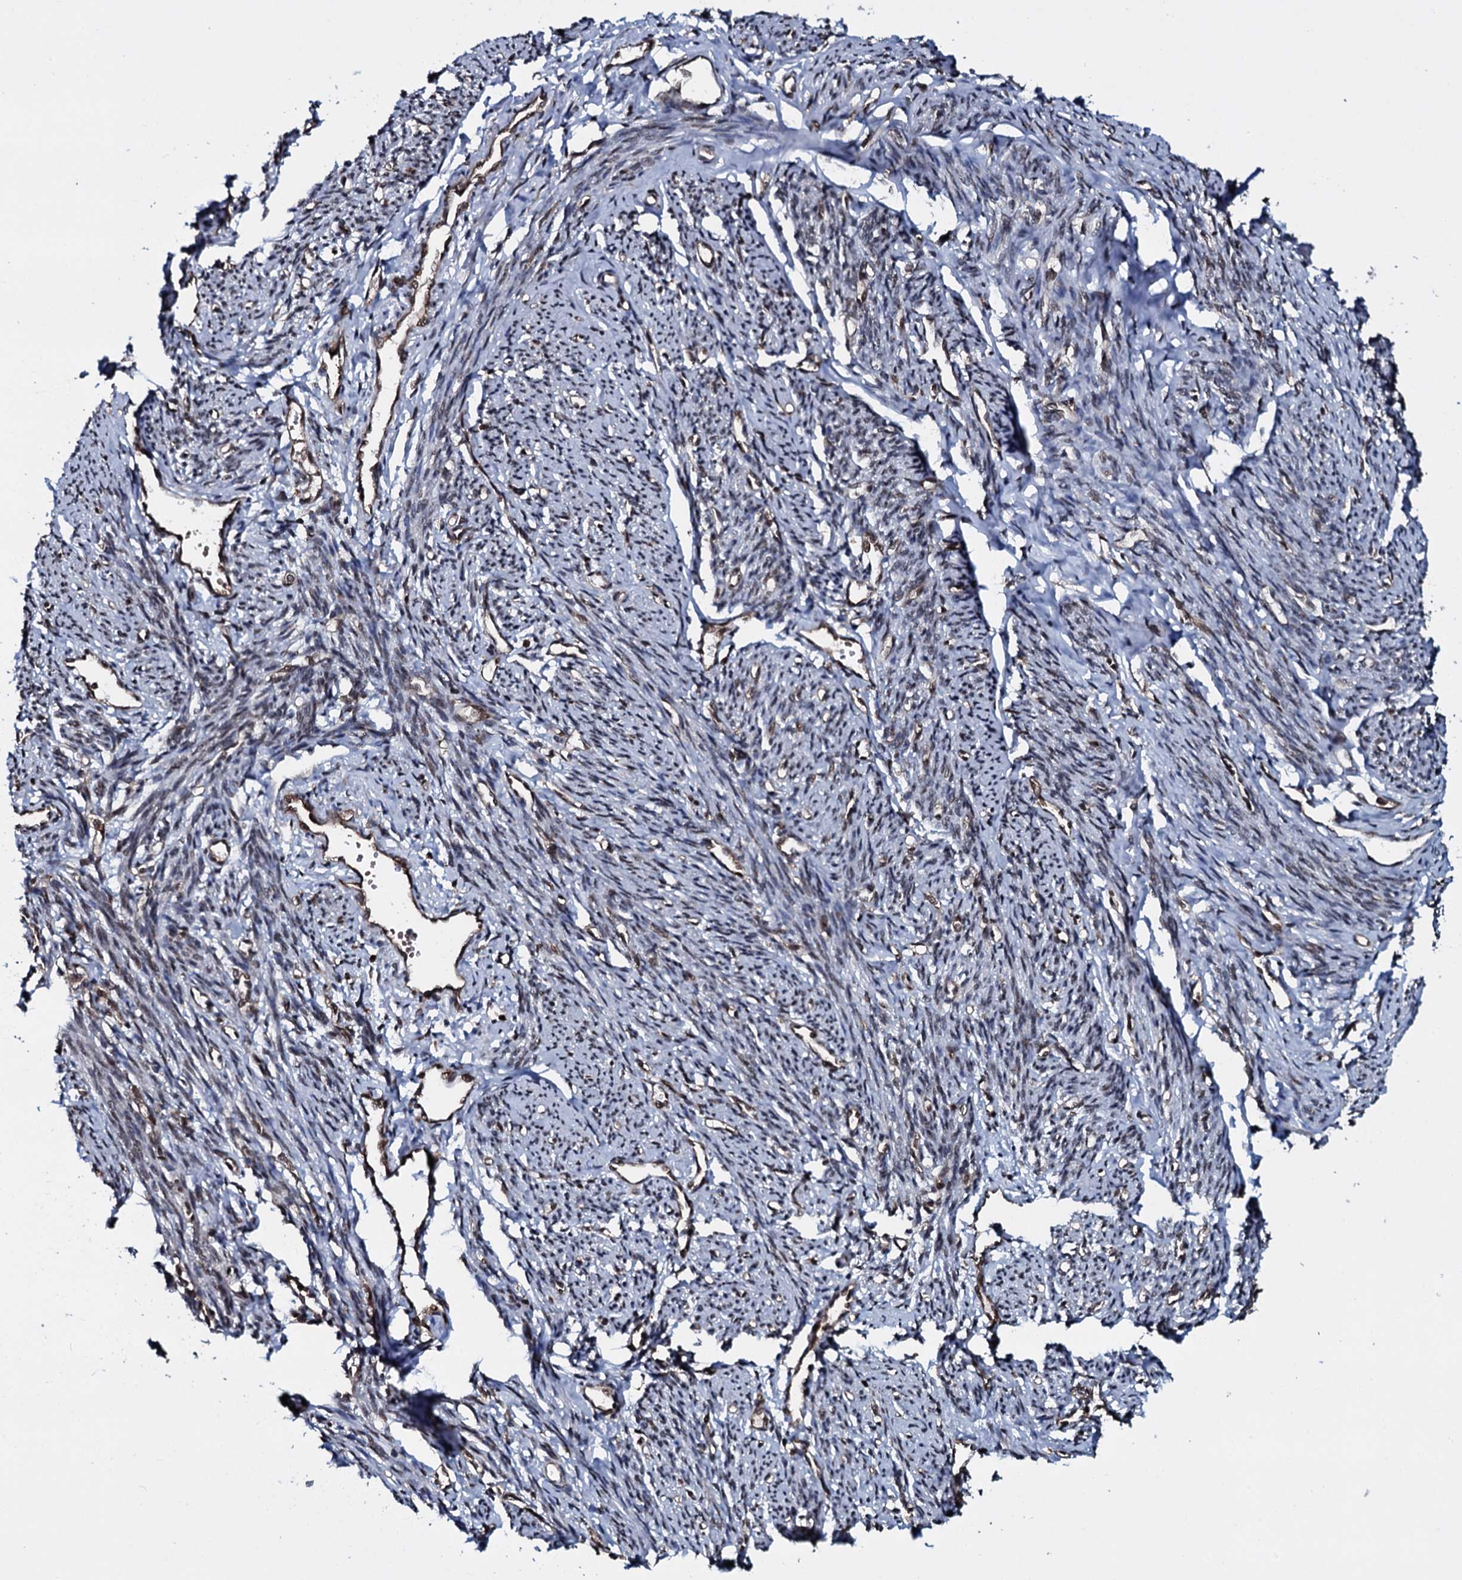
{"staining": {"intensity": "moderate", "quantity": "25%-75%", "location": "nuclear"}, "tissue": "smooth muscle", "cell_type": "Smooth muscle cells", "image_type": "normal", "snomed": [{"axis": "morphology", "description": "Normal tissue, NOS"}, {"axis": "topography", "description": "Smooth muscle"}, {"axis": "topography", "description": "Uterus"}], "caption": "Immunohistochemistry (IHC) (DAB) staining of normal human smooth muscle shows moderate nuclear protein positivity in about 25%-75% of smooth muscle cells. The staining was performed using DAB, with brown indicating positive protein expression. Nuclei are stained blue with hematoxylin.", "gene": "HDDC3", "patient": {"sex": "female", "age": 59}}